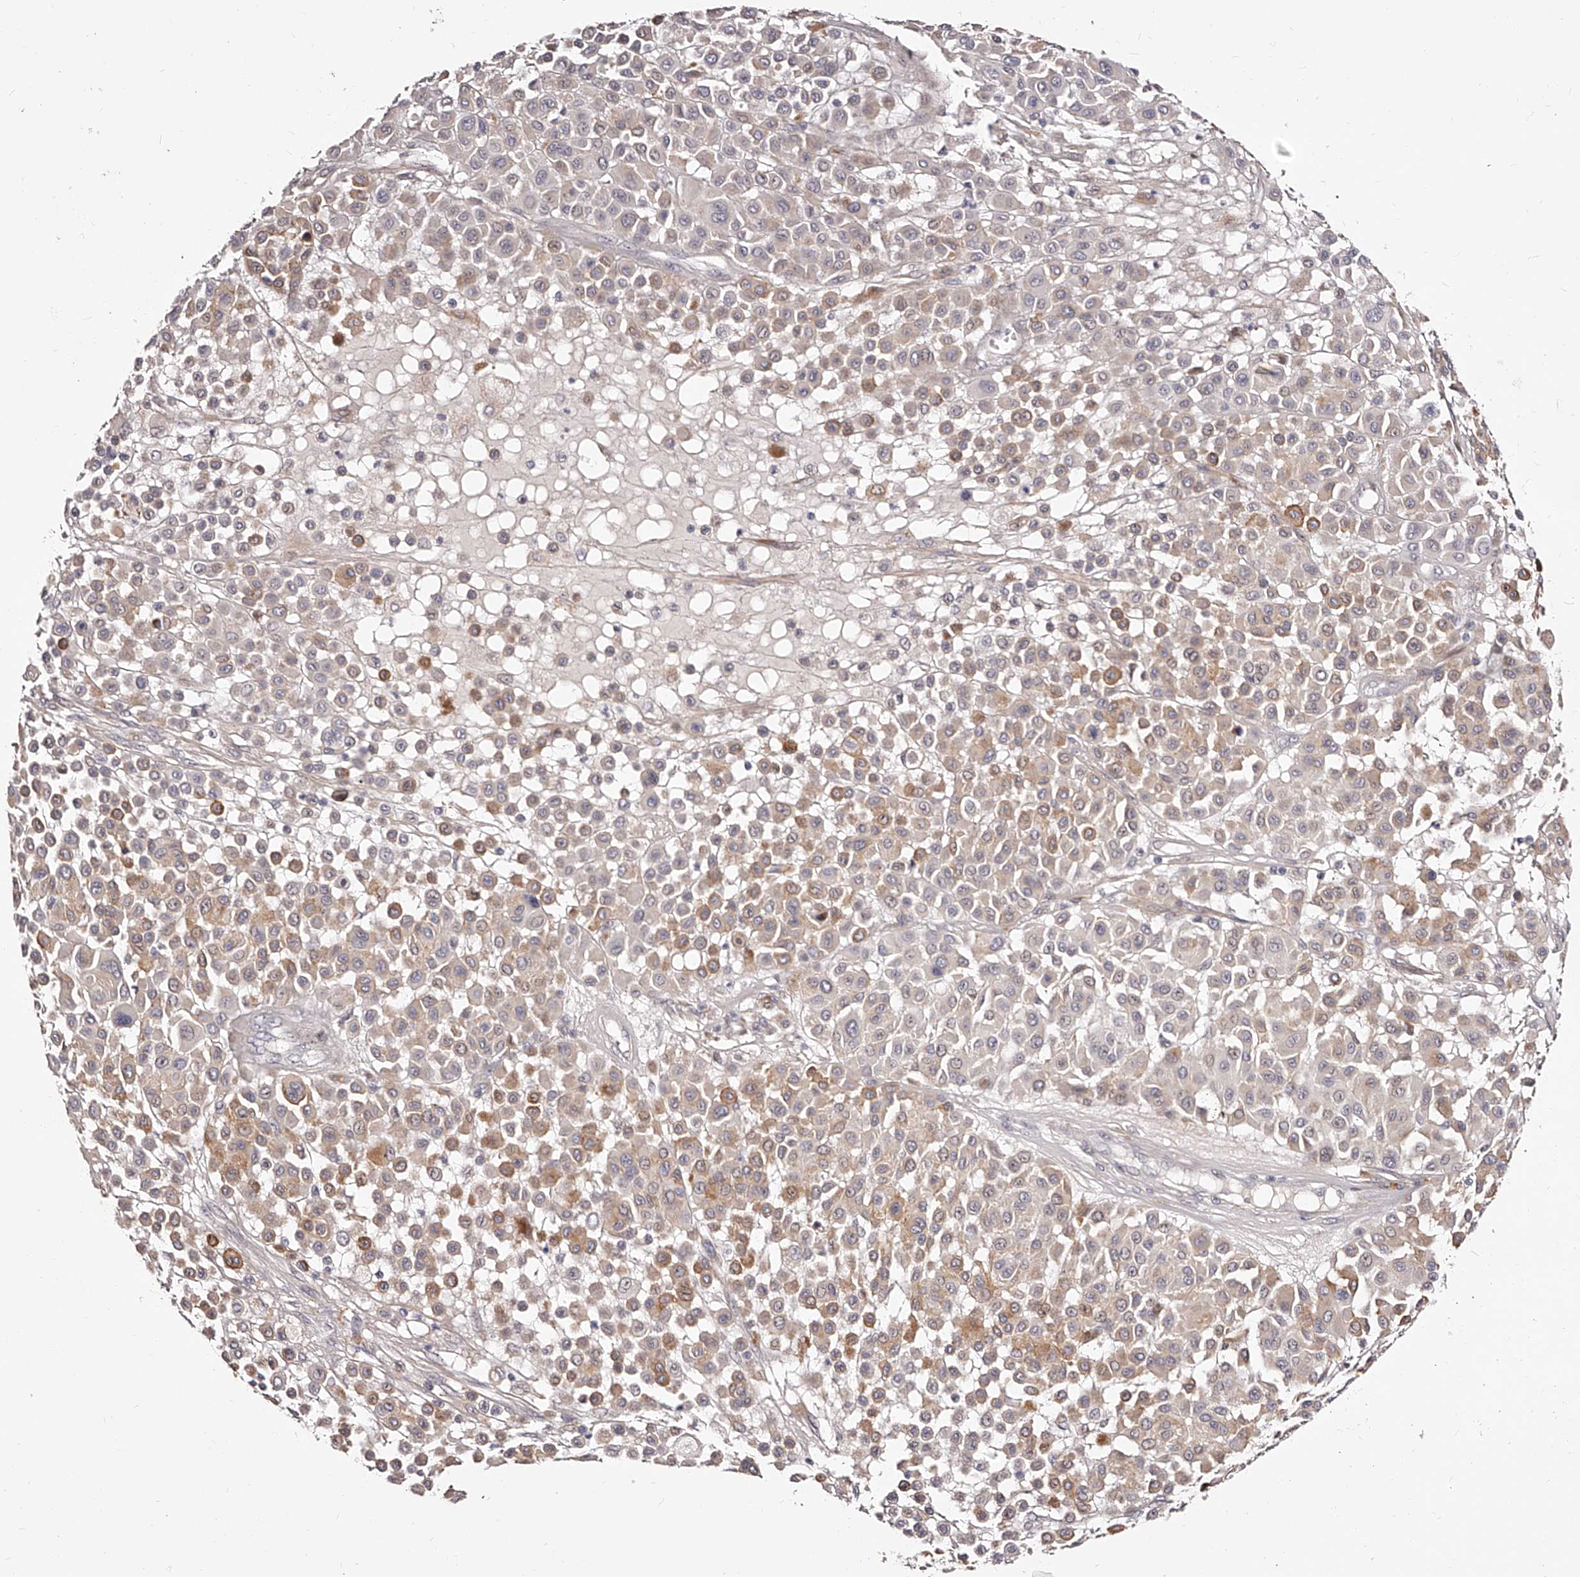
{"staining": {"intensity": "moderate", "quantity": "<25%", "location": "cytoplasmic/membranous"}, "tissue": "melanoma", "cell_type": "Tumor cells", "image_type": "cancer", "snomed": [{"axis": "morphology", "description": "Malignant melanoma, Metastatic site"}, {"axis": "topography", "description": "Soft tissue"}], "caption": "Immunohistochemical staining of human malignant melanoma (metastatic site) exhibits low levels of moderate cytoplasmic/membranous protein positivity in approximately <25% of tumor cells. (DAB (3,3'-diaminobenzidine) = brown stain, brightfield microscopy at high magnification).", "gene": "ZNF502", "patient": {"sex": "male", "age": 41}}